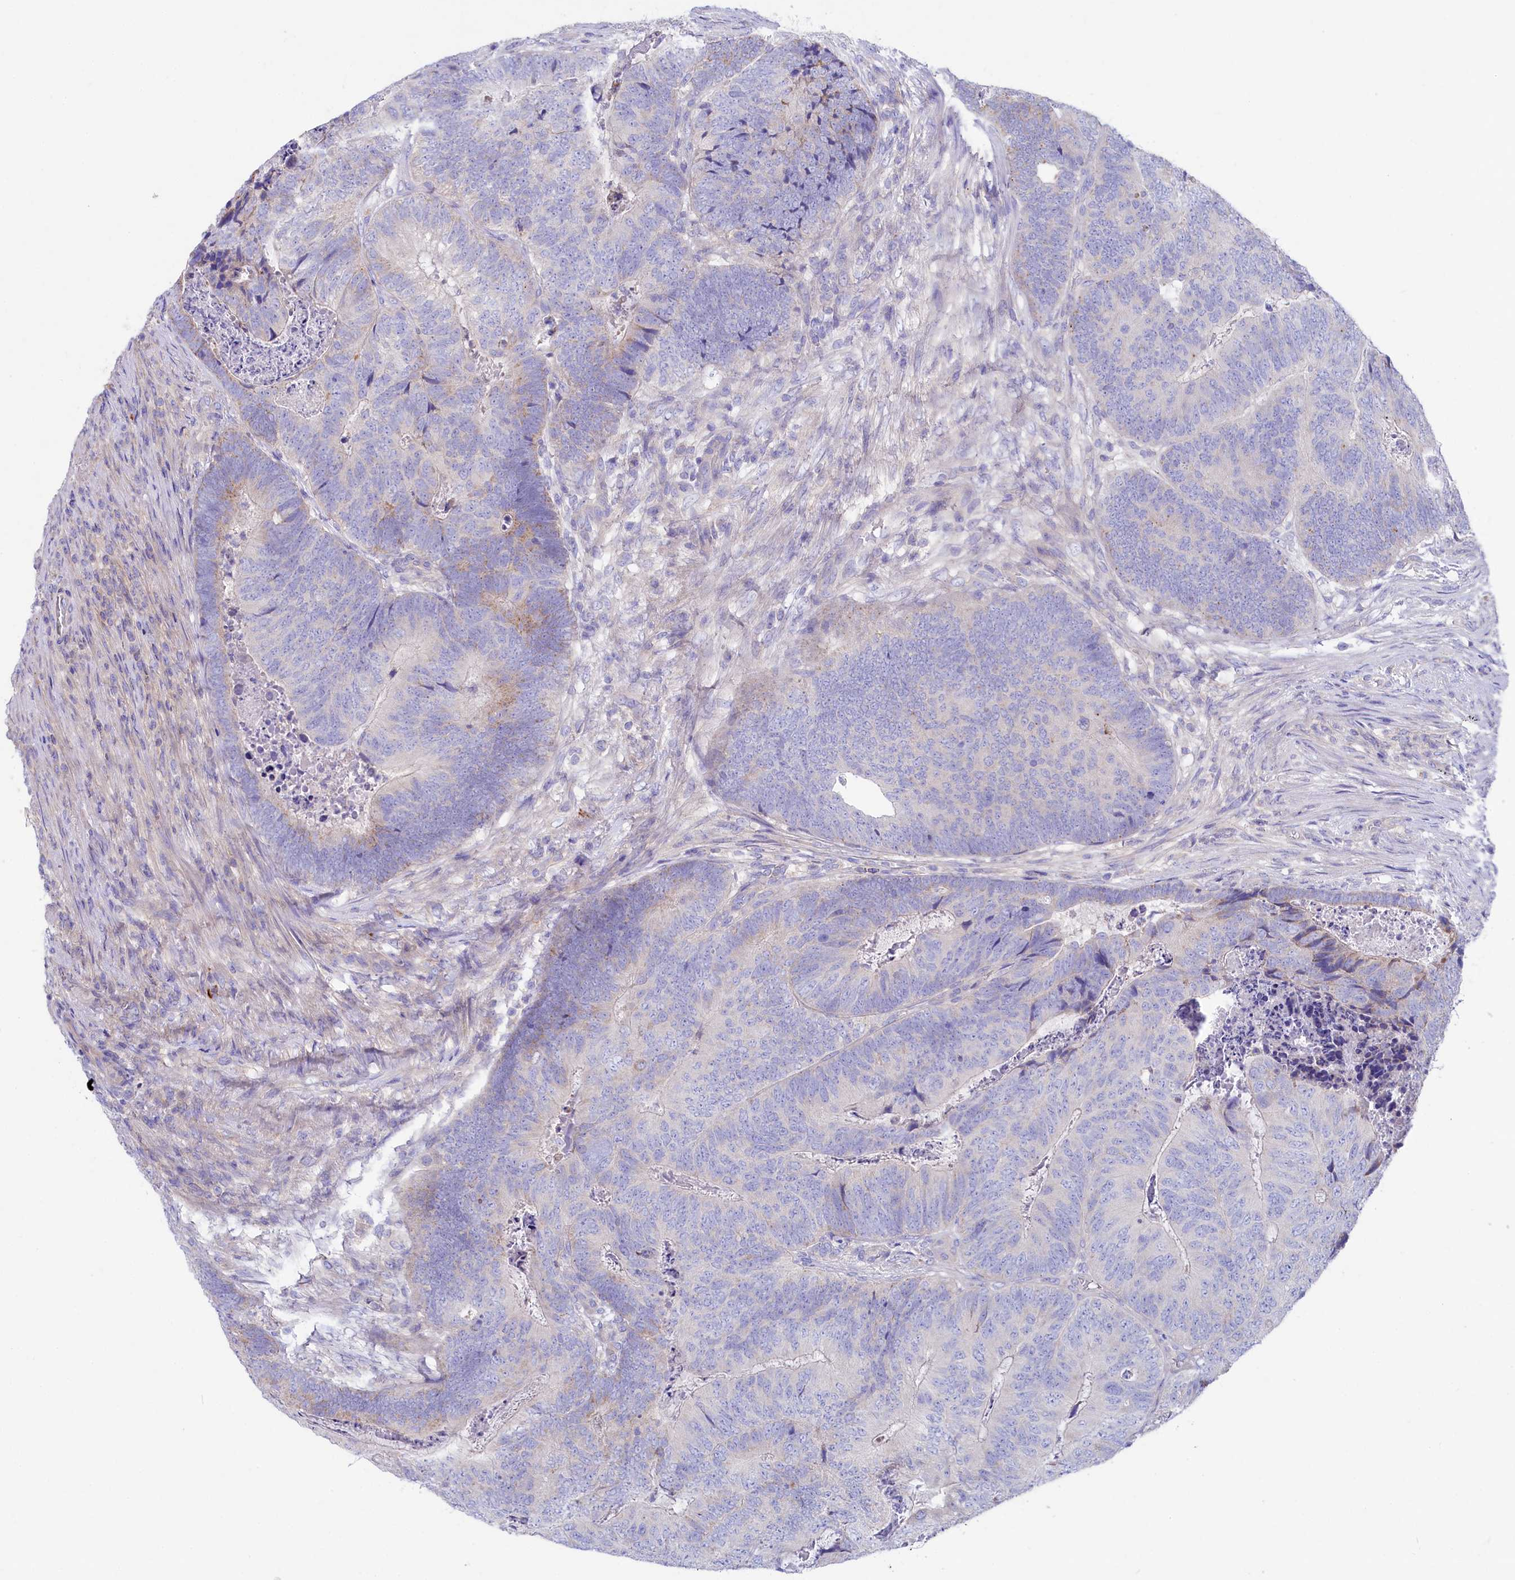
{"staining": {"intensity": "negative", "quantity": "none", "location": "none"}, "tissue": "colorectal cancer", "cell_type": "Tumor cells", "image_type": "cancer", "snomed": [{"axis": "morphology", "description": "Adenocarcinoma, NOS"}, {"axis": "topography", "description": "Colon"}], "caption": "A histopathology image of human colorectal cancer is negative for staining in tumor cells. The staining is performed using DAB (3,3'-diaminobenzidine) brown chromogen with nuclei counter-stained in using hematoxylin.", "gene": "VPS26B", "patient": {"sex": "female", "age": 67}}